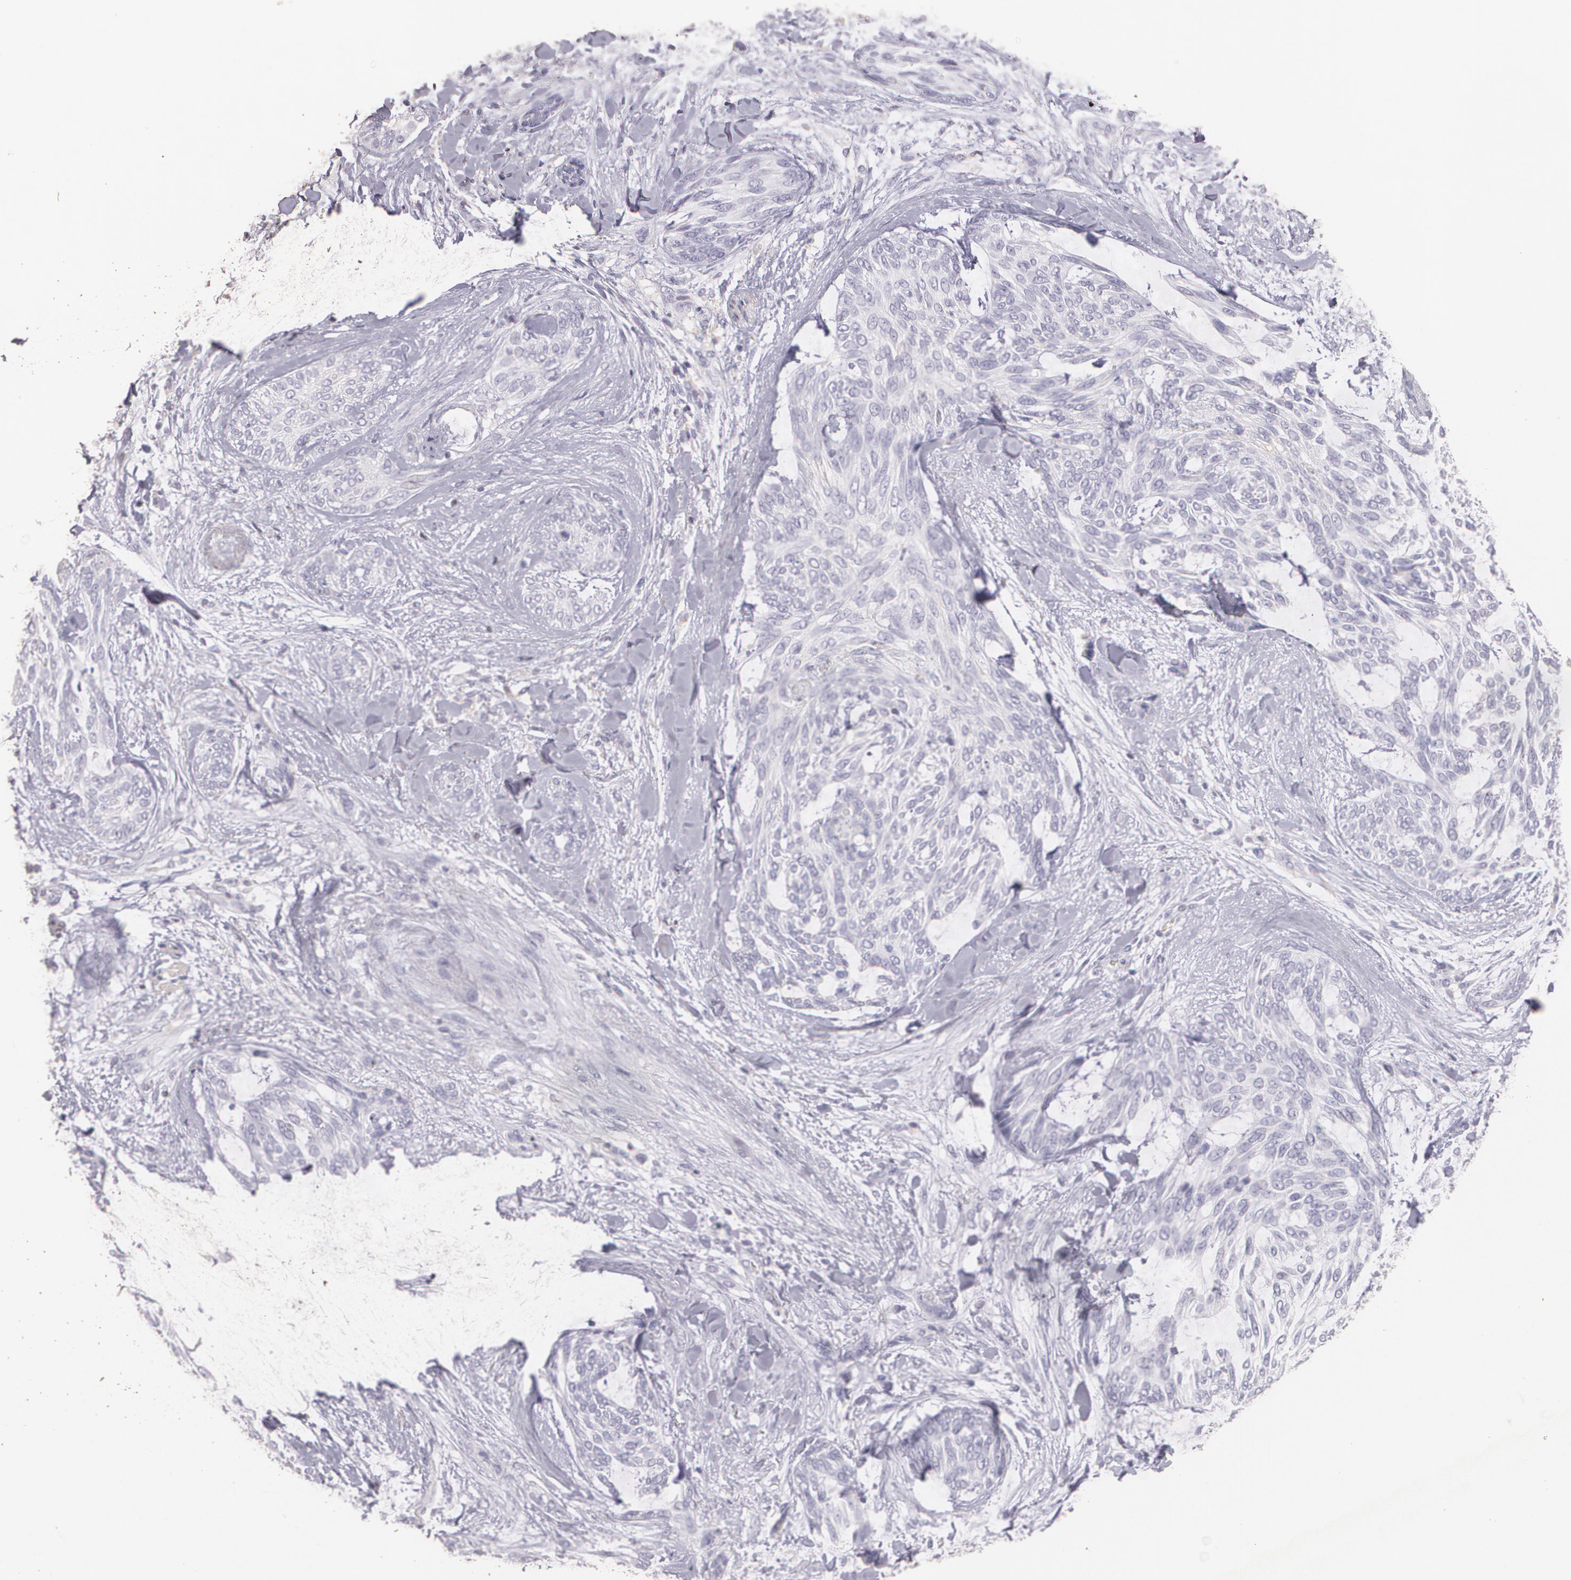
{"staining": {"intensity": "negative", "quantity": "none", "location": "none"}, "tissue": "skin cancer", "cell_type": "Tumor cells", "image_type": "cancer", "snomed": [{"axis": "morphology", "description": "Normal tissue, NOS"}, {"axis": "morphology", "description": "Basal cell carcinoma"}, {"axis": "topography", "description": "Skin"}], "caption": "Skin basal cell carcinoma was stained to show a protein in brown. There is no significant expression in tumor cells.", "gene": "TGFBR1", "patient": {"sex": "female", "age": 71}}